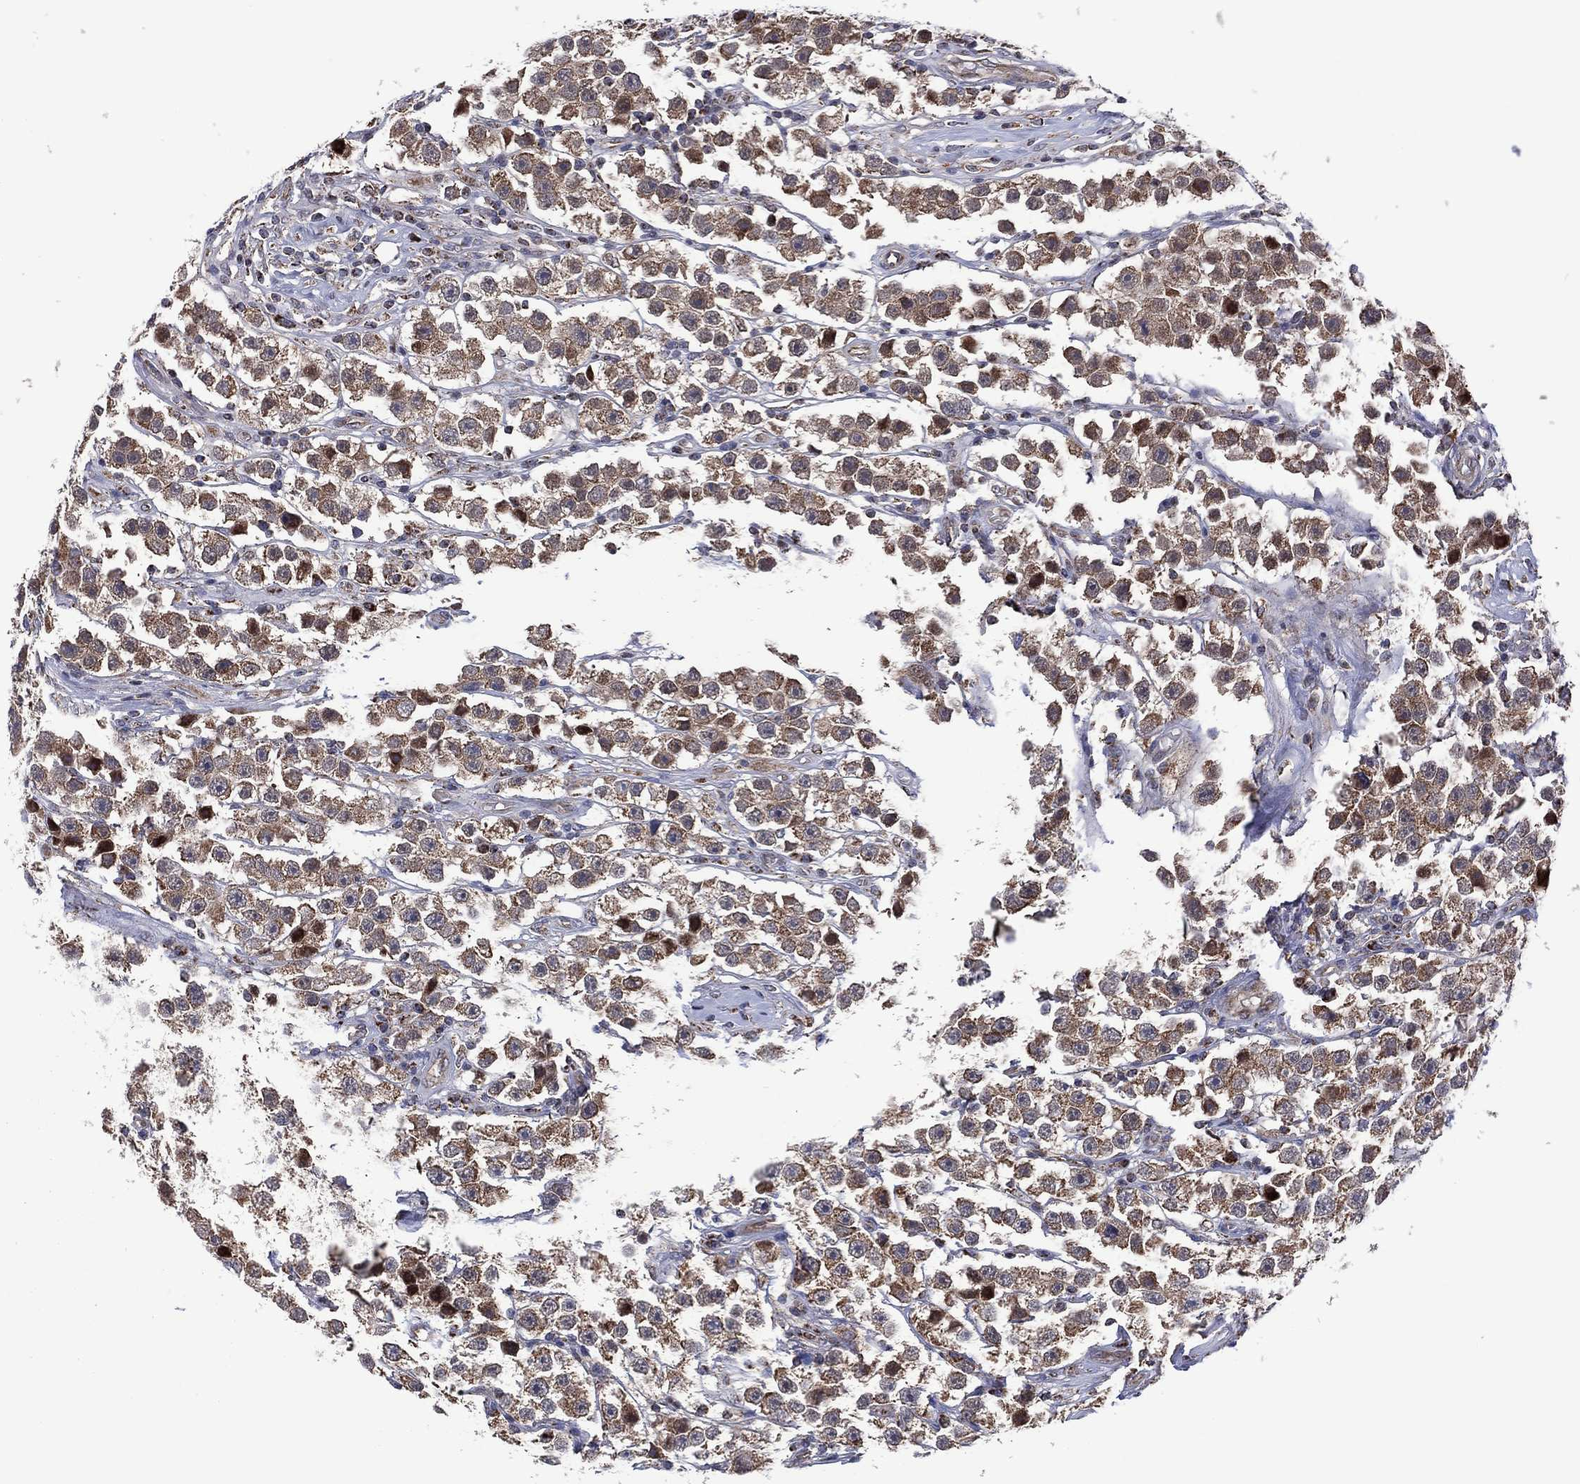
{"staining": {"intensity": "weak", "quantity": ">75%", "location": "cytoplasmic/membranous"}, "tissue": "testis cancer", "cell_type": "Tumor cells", "image_type": "cancer", "snomed": [{"axis": "morphology", "description": "Seminoma, NOS"}, {"axis": "topography", "description": "Testis"}], "caption": "This image reveals immunohistochemistry (IHC) staining of seminoma (testis), with low weak cytoplasmic/membranous staining in about >75% of tumor cells.", "gene": "PIDD1", "patient": {"sex": "male", "age": 45}}